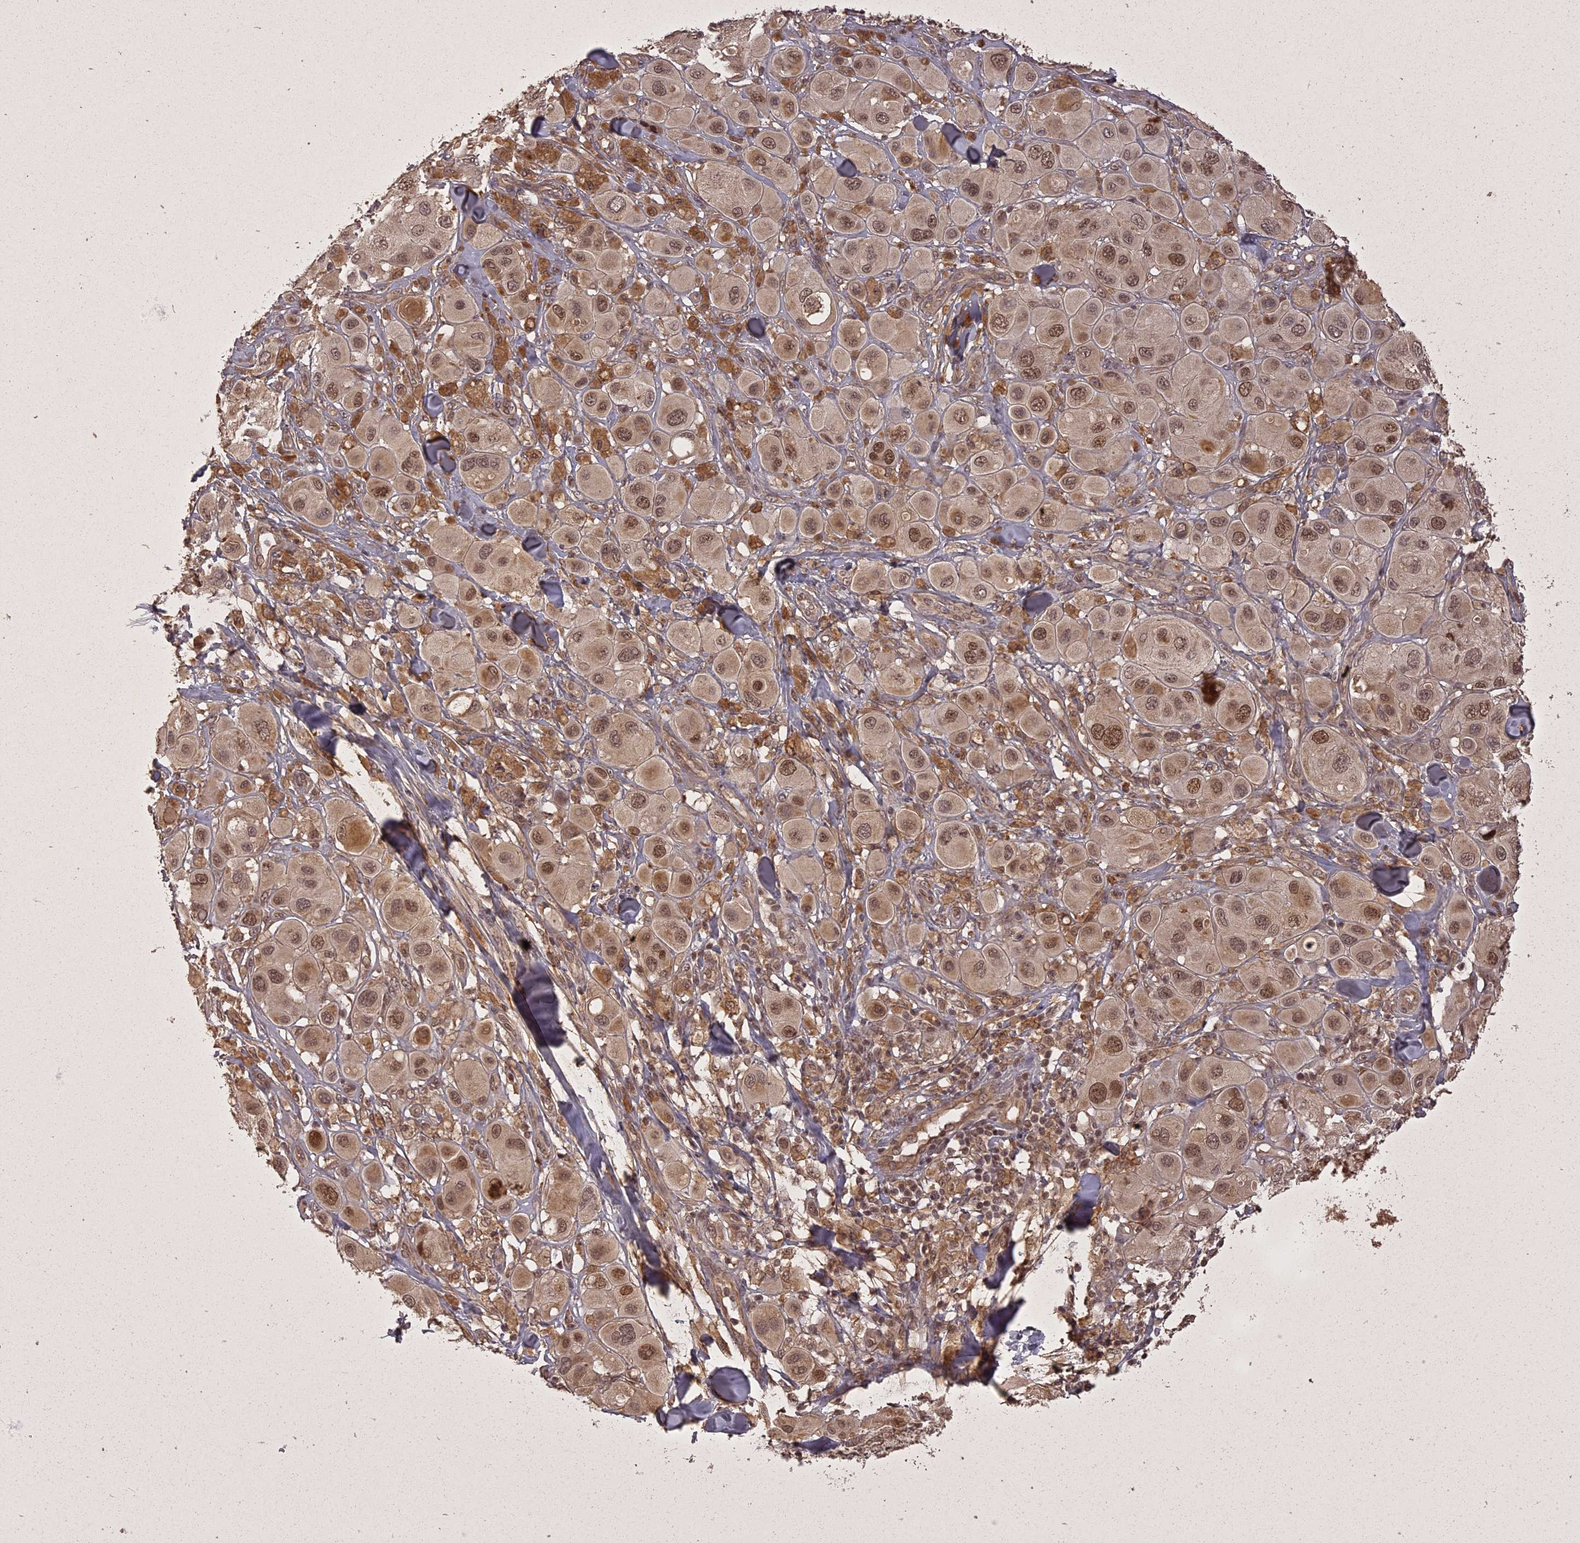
{"staining": {"intensity": "moderate", "quantity": ">75%", "location": "cytoplasmic/membranous,nuclear"}, "tissue": "melanoma", "cell_type": "Tumor cells", "image_type": "cancer", "snomed": [{"axis": "morphology", "description": "Malignant melanoma, Metastatic site"}, {"axis": "topography", "description": "Skin"}], "caption": "Immunohistochemistry micrograph of neoplastic tissue: human malignant melanoma (metastatic site) stained using IHC displays medium levels of moderate protein expression localized specifically in the cytoplasmic/membranous and nuclear of tumor cells, appearing as a cytoplasmic/membranous and nuclear brown color.", "gene": "ING5", "patient": {"sex": "male", "age": 41}}